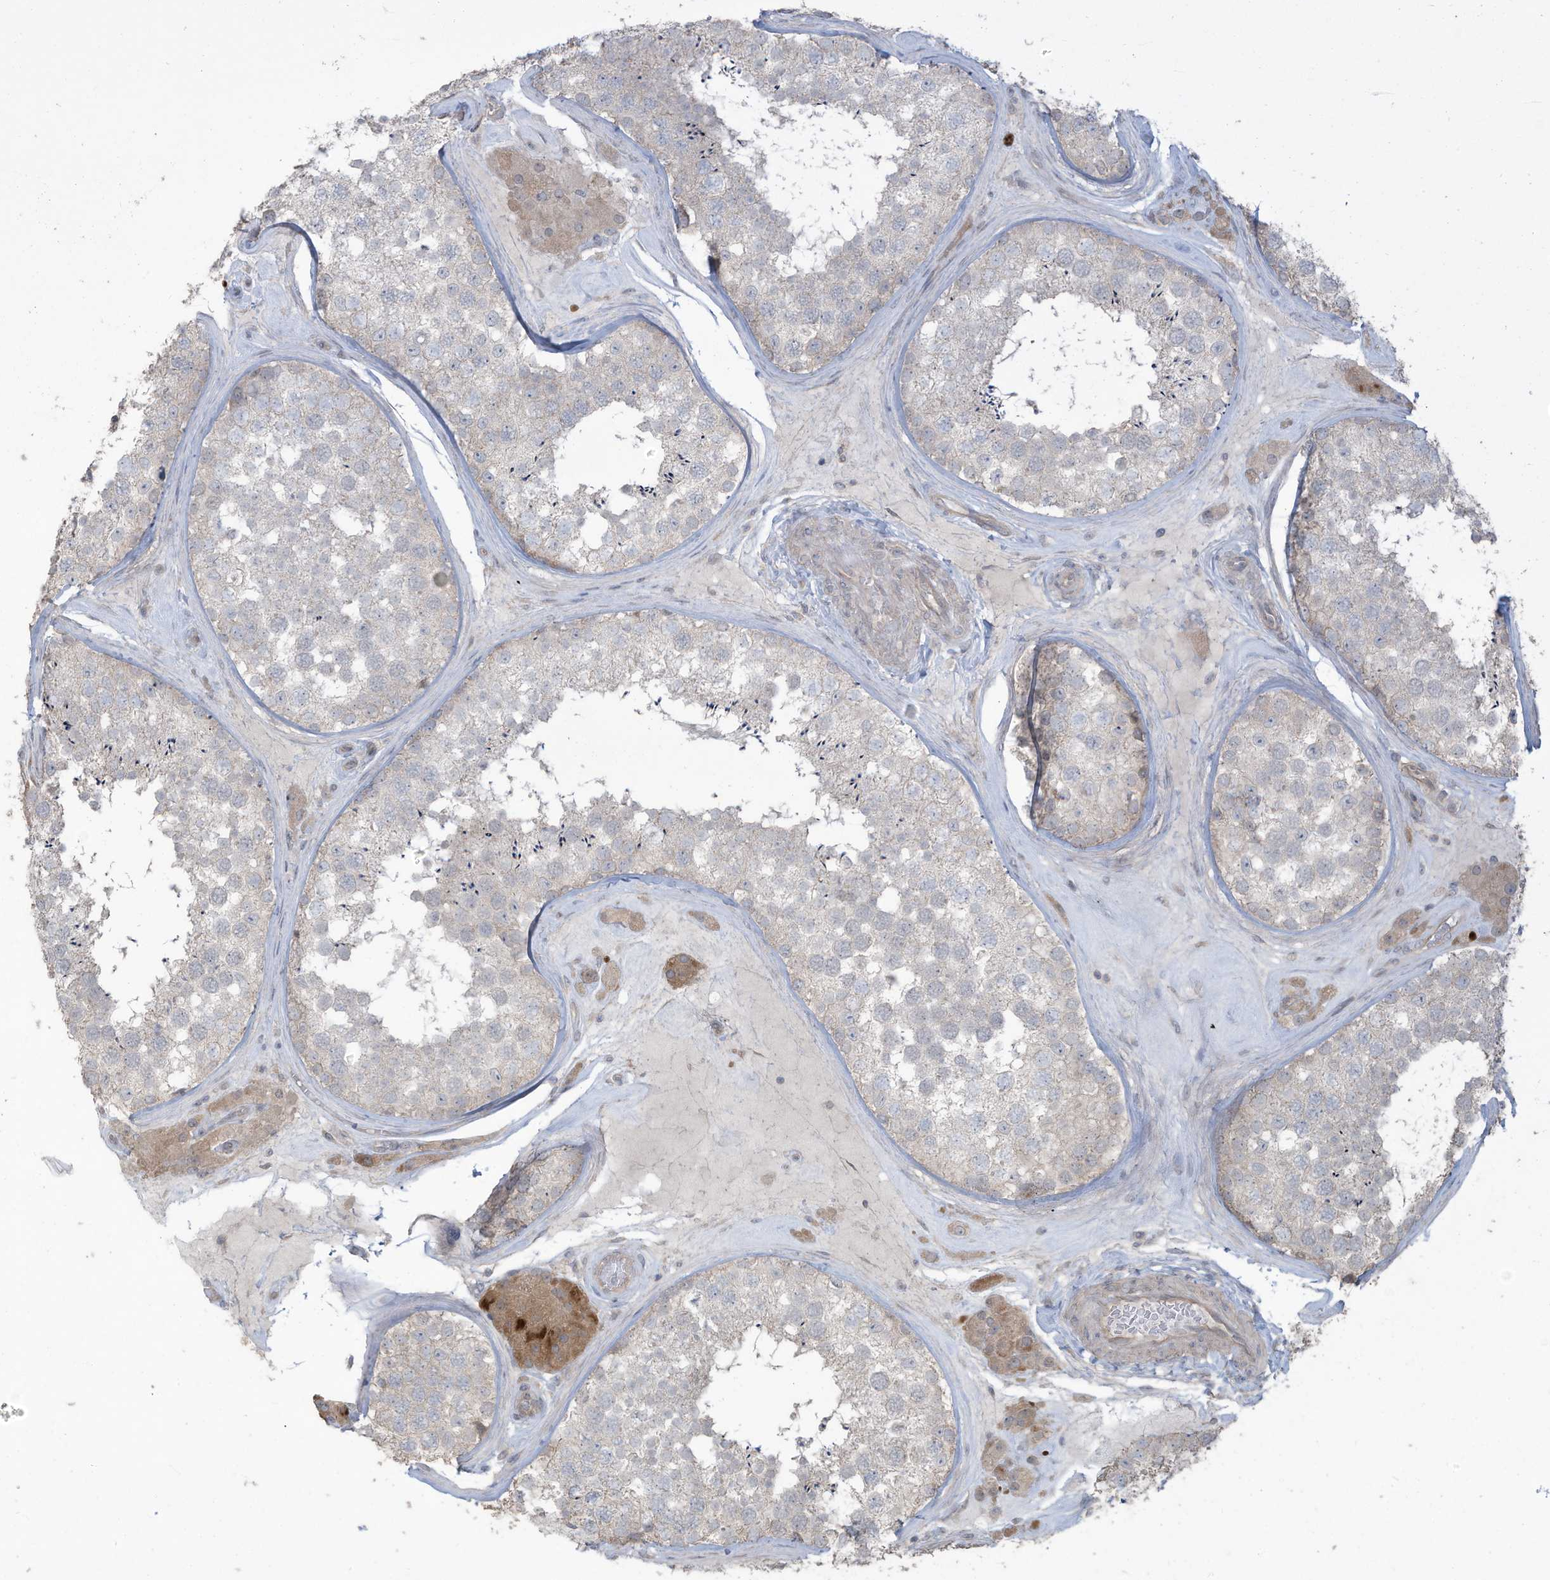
{"staining": {"intensity": "negative", "quantity": "none", "location": "none"}, "tissue": "testis", "cell_type": "Cells in seminiferous ducts", "image_type": "normal", "snomed": [{"axis": "morphology", "description": "Normal tissue, NOS"}, {"axis": "topography", "description": "Testis"}], "caption": "This photomicrograph is of normal testis stained with immunohistochemistry (IHC) to label a protein in brown with the nuclei are counter-stained blue. There is no staining in cells in seminiferous ducts. (Stains: DAB (3,3'-diaminobenzidine) immunohistochemistry with hematoxylin counter stain, Microscopy: brightfield microscopy at high magnification).", "gene": "MAGIX", "patient": {"sex": "male", "age": 46}}